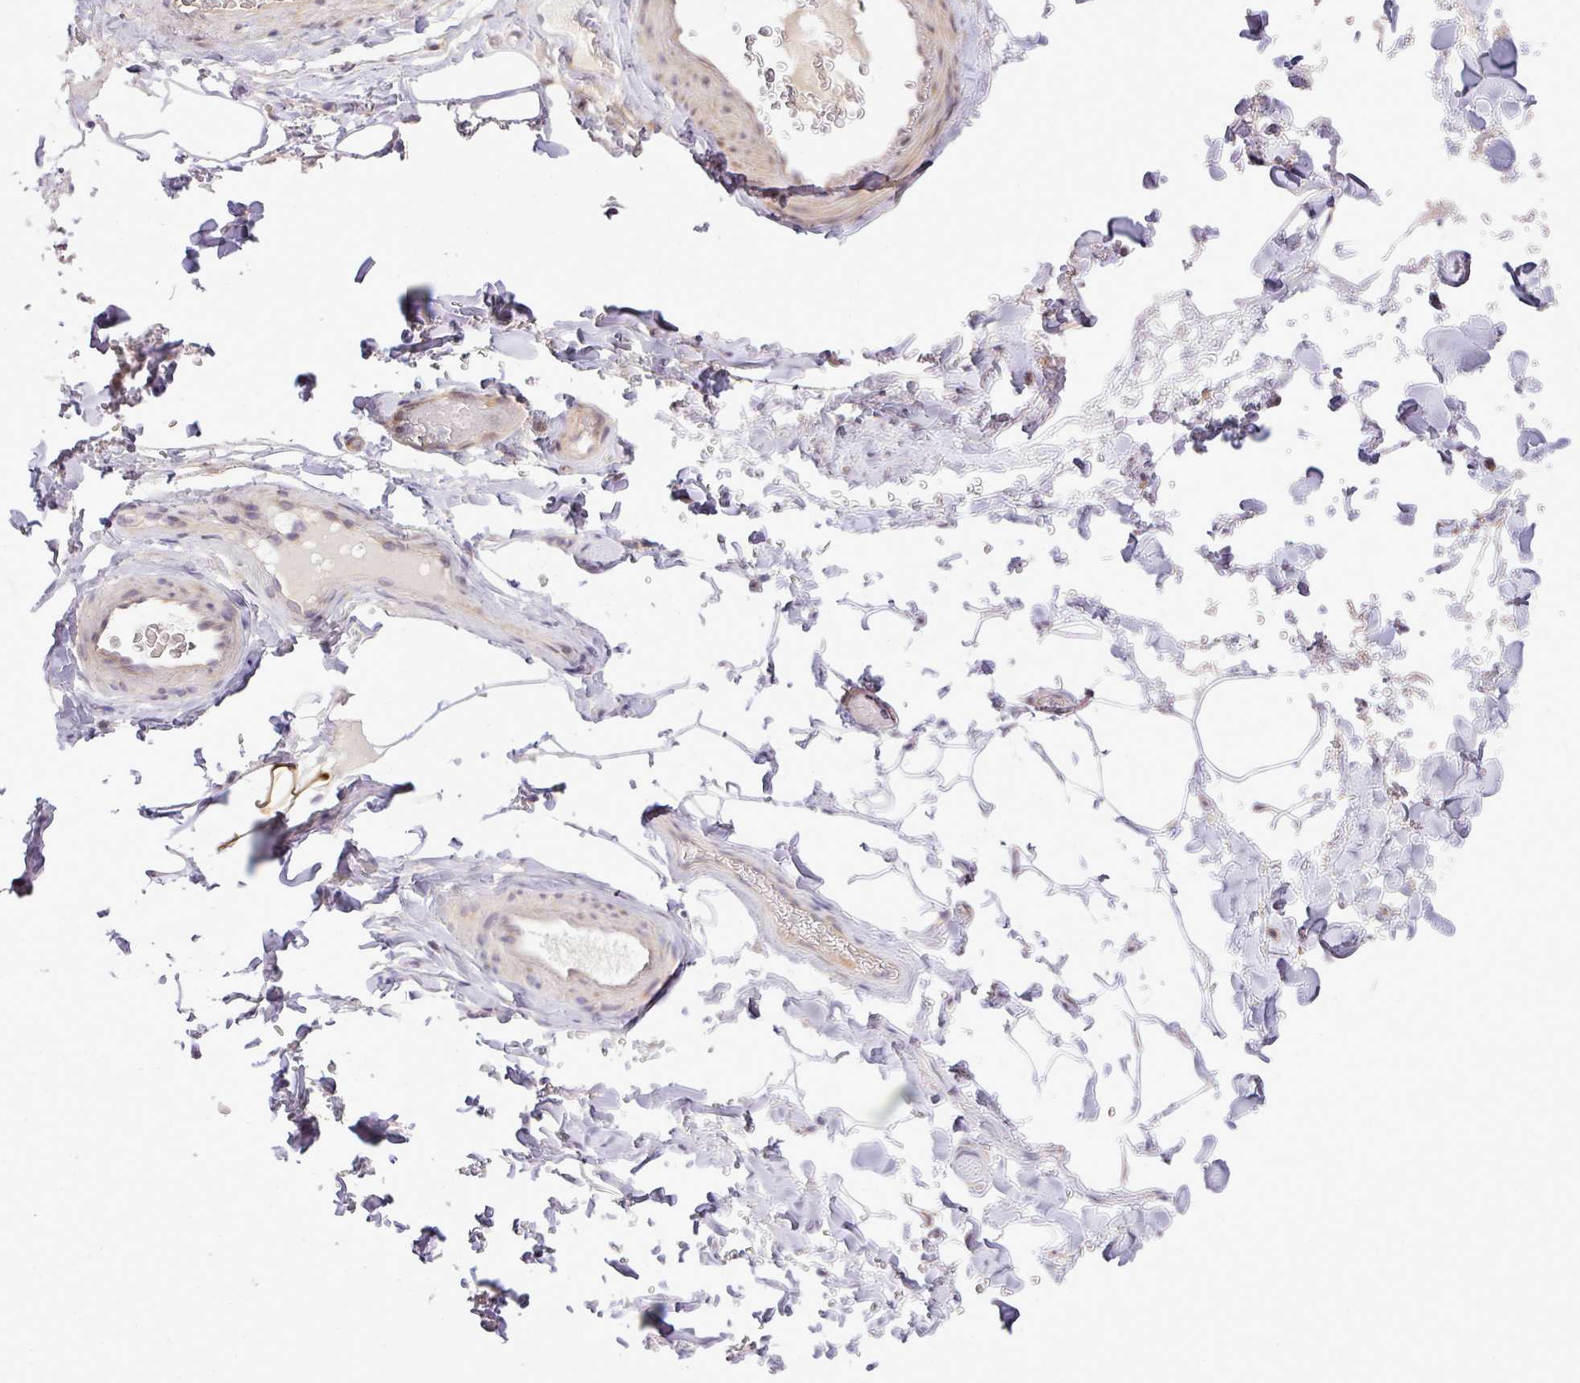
{"staining": {"intensity": "negative", "quantity": "none", "location": "none"}, "tissue": "adipose tissue", "cell_type": "Adipocytes", "image_type": "normal", "snomed": [{"axis": "morphology", "description": "Normal tissue, NOS"}, {"axis": "topography", "description": "Rectum"}, {"axis": "topography", "description": "Peripheral nerve tissue"}], "caption": "Adipose tissue was stained to show a protein in brown. There is no significant positivity in adipocytes. (DAB immunohistochemistry (IHC) visualized using brightfield microscopy, high magnification).", "gene": "FAM222B", "patient": {"sex": "female", "age": 69}}